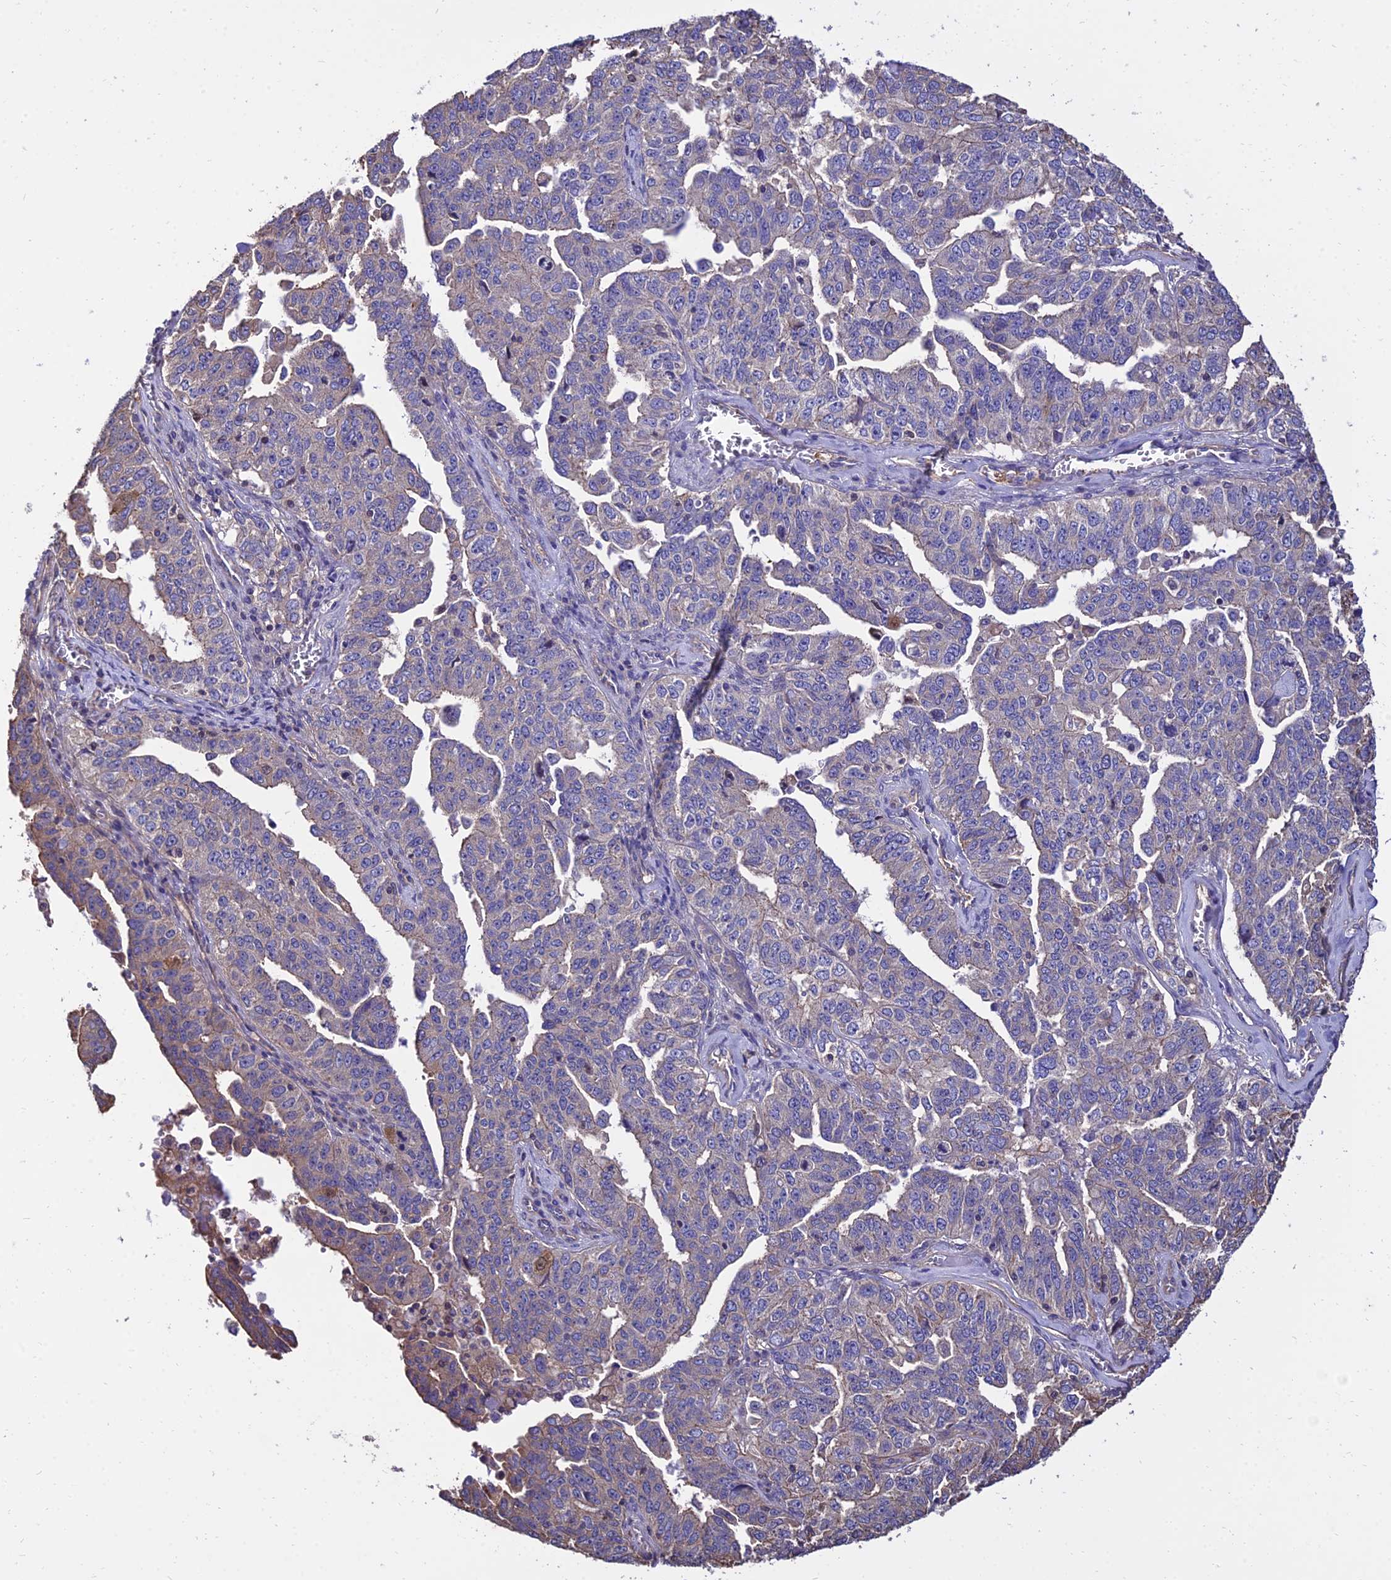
{"staining": {"intensity": "weak", "quantity": "<25%", "location": "cytoplasmic/membranous"}, "tissue": "ovarian cancer", "cell_type": "Tumor cells", "image_type": "cancer", "snomed": [{"axis": "morphology", "description": "Carcinoma, endometroid"}, {"axis": "topography", "description": "Ovary"}], "caption": "This histopathology image is of ovarian cancer stained with immunohistochemistry (IHC) to label a protein in brown with the nuclei are counter-stained blue. There is no staining in tumor cells.", "gene": "CALM2", "patient": {"sex": "female", "age": 62}}